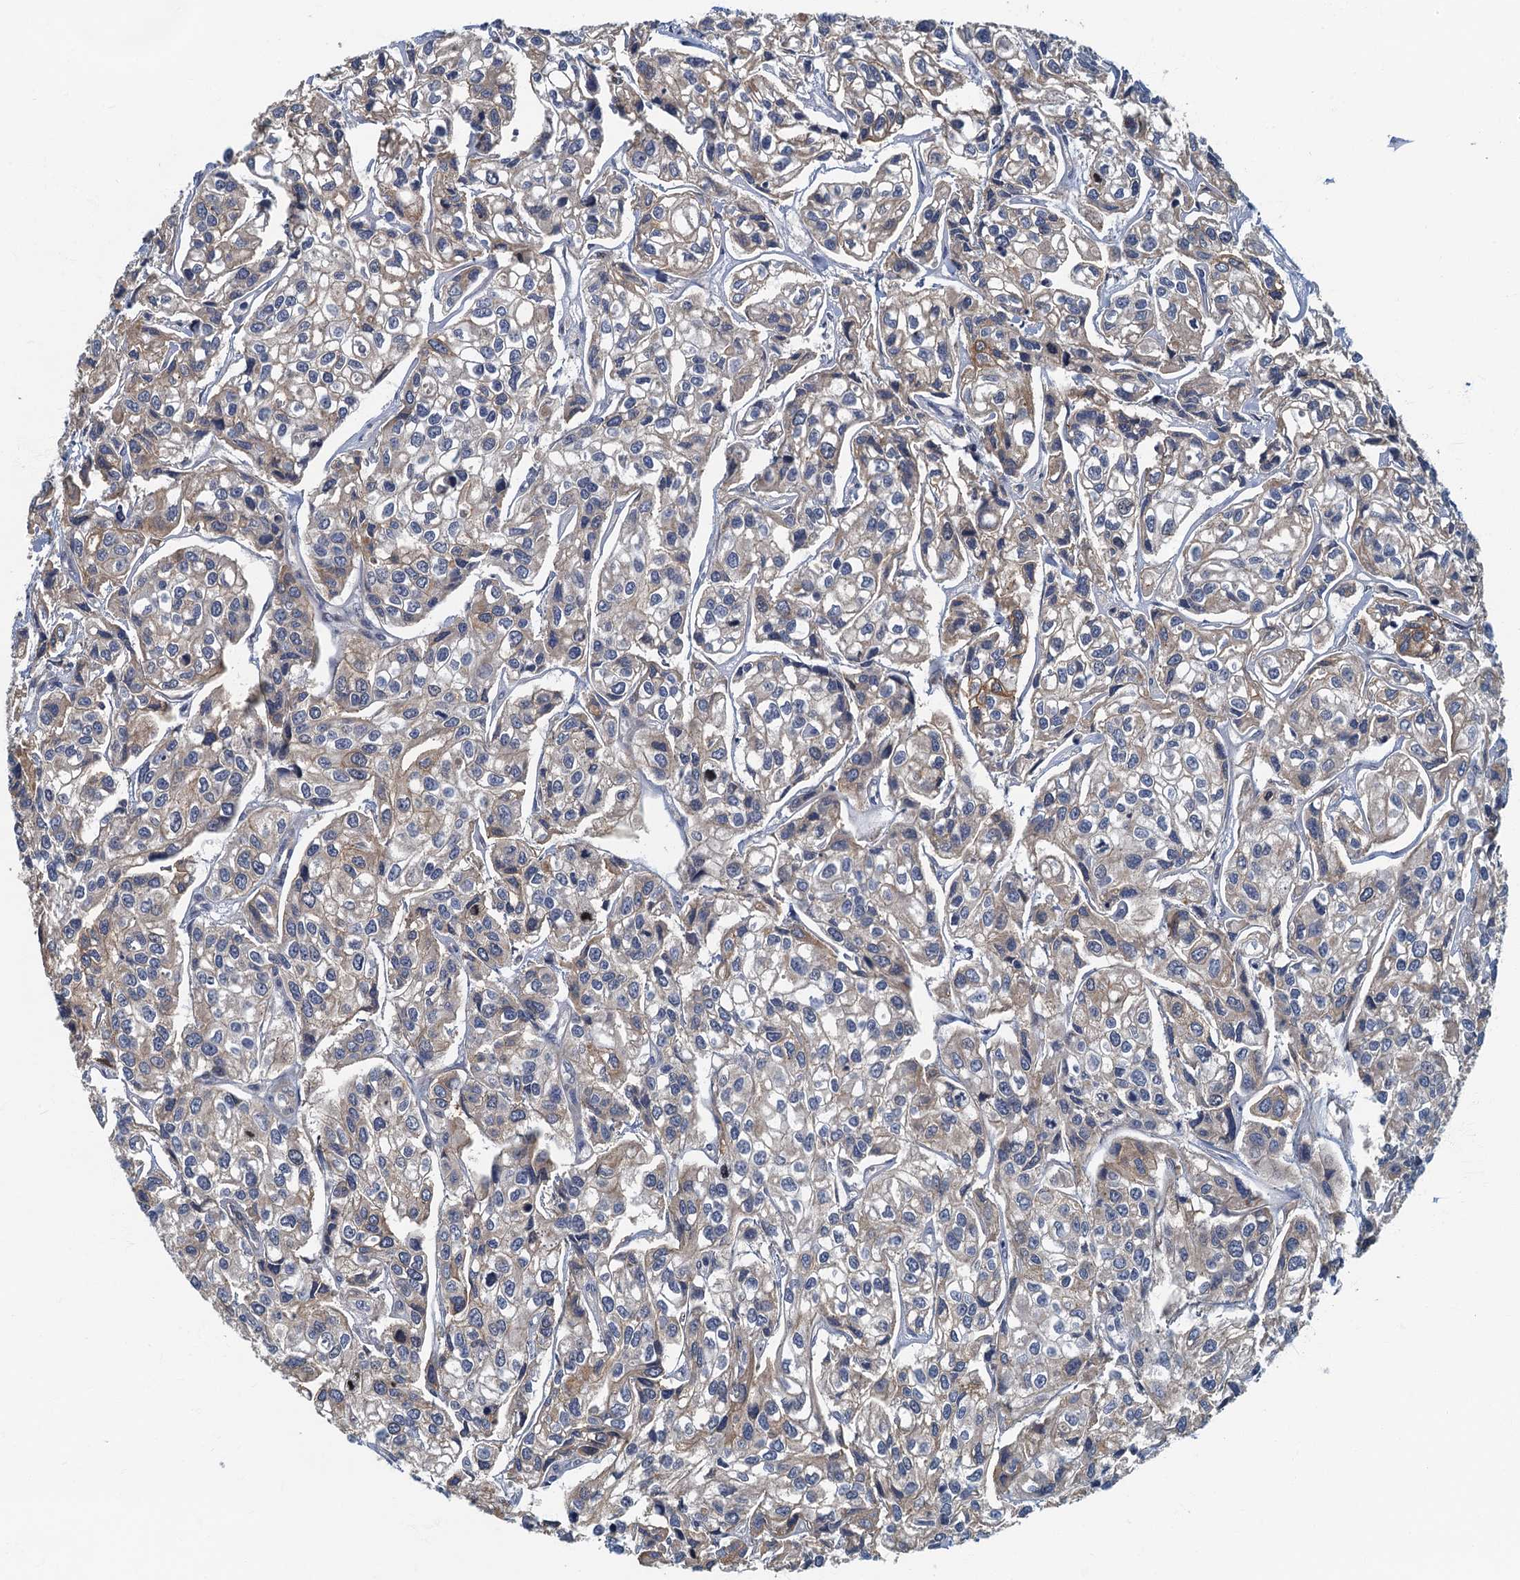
{"staining": {"intensity": "weak", "quantity": "25%-75%", "location": "cytoplasmic/membranous"}, "tissue": "urothelial cancer", "cell_type": "Tumor cells", "image_type": "cancer", "snomed": [{"axis": "morphology", "description": "Urothelial carcinoma, High grade"}, {"axis": "topography", "description": "Urinary bladder"}], "caption": "Tumor cells reveal low levels of weak cytoplasmic/membranous staining in about 25%-75% of cells in high-grade urothelial carcinoma. Using DAB (3,3'-diaminobenzidine) (brown) and hematoxylin (blue) stains, captured at high magnification using brightfield microscopy.", "gene": "CKAP2L", "patient": {"sex": "male", "age": 67}}